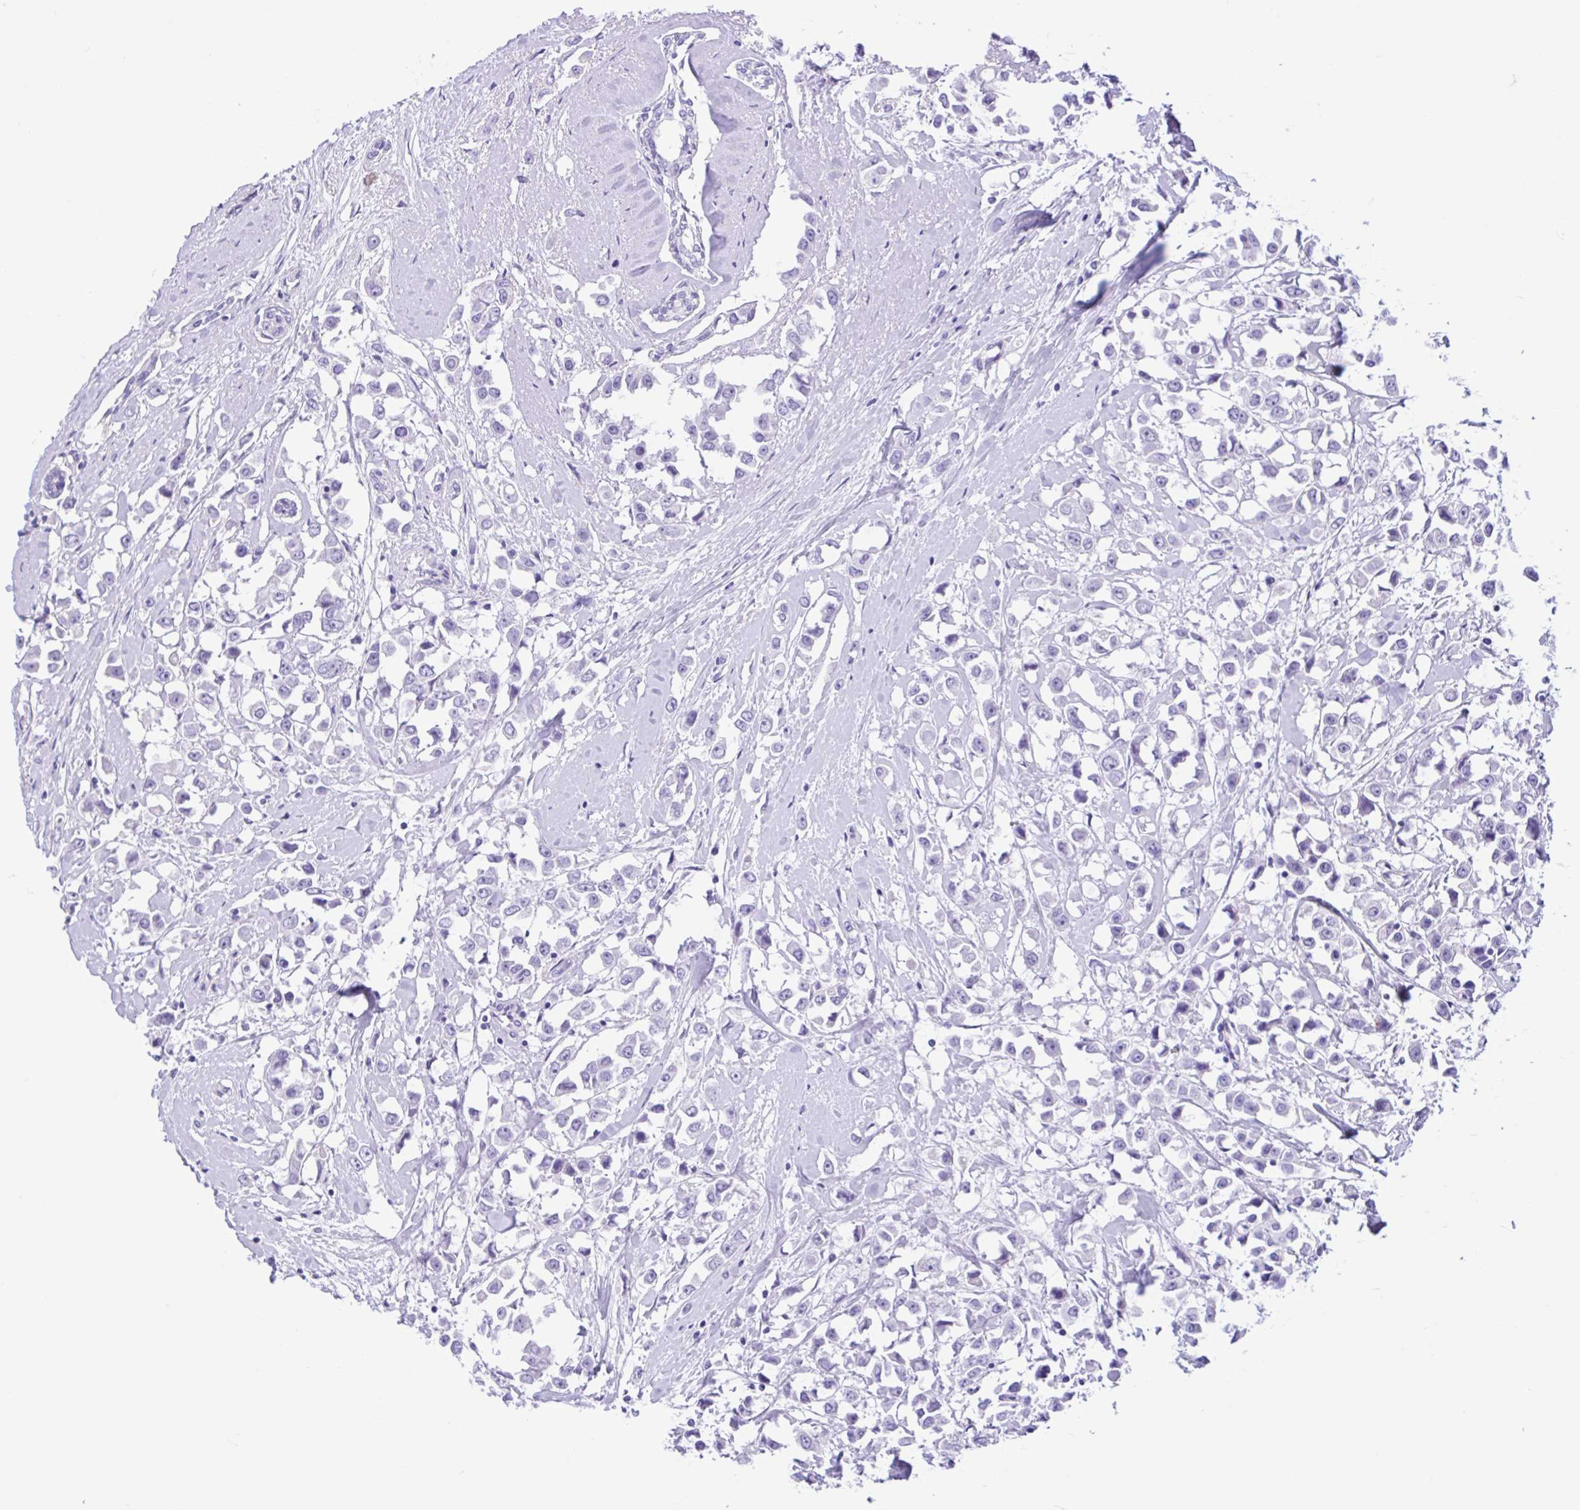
{"staining": {"intensity": "negative", "quantity": "none", "location": "none"}, "tissue": "breast cancer", "cell_type": "Tumor cells", "image_type": "cancer", "snomed": [{"axis": "morphology", "description": "Duct carcinoma"}, {"axis": "topography", "description": "Breast"}], "caption": "An immunohistochemistry (IHC) photomicrograph of invasive ductal carcinoma (breast) is shown. There is no staining in tumor cells of invasive ductal carcinoma (breast).", "gene": "OR4N4", "patient": {"sex": "female", "age": 61}}